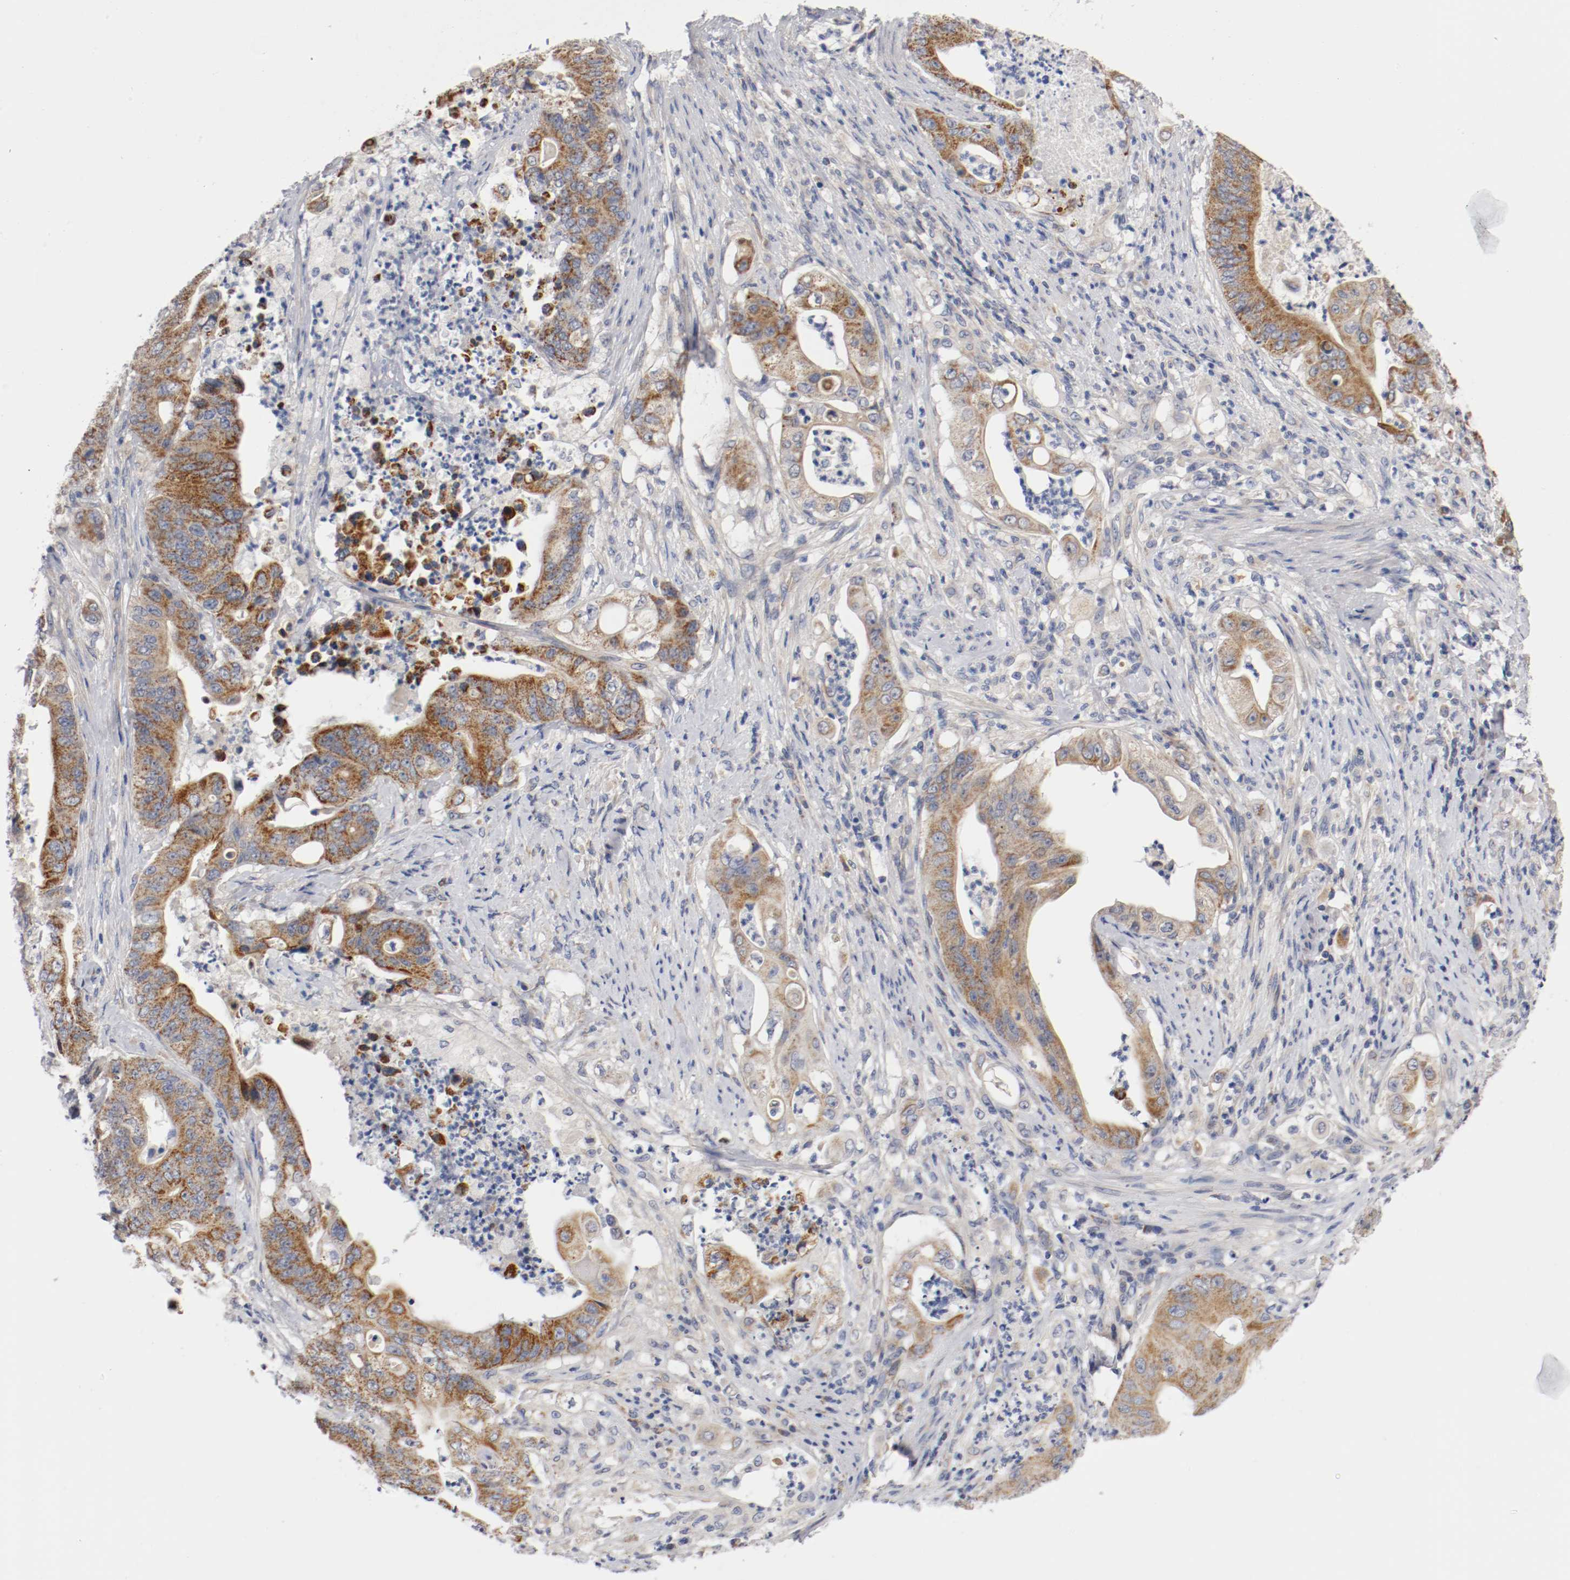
{"staining": {"intensity": "moderate", "quantity": ">75%", "location": "cytoplasmic/membranous"}, "tissue": "stomach cancer", "cell_type": "Tumor cells", "image_type": "cancer", "snomed": [{"axis": "morphology", "description": "Adenocarcinoma, NOS"}, {"axis": "topography", "description": "Stomach"}], "caption": "Protein staining reveals moderate cytoplasmic/membranous expression in about >75% of tumor cells in stomach adenocarcinoma. (brown staining indicates protein expression, while blue staining denotes nuclei).", "gene": "PCSK6", "patient": {"sex": "female", "age": 73}}